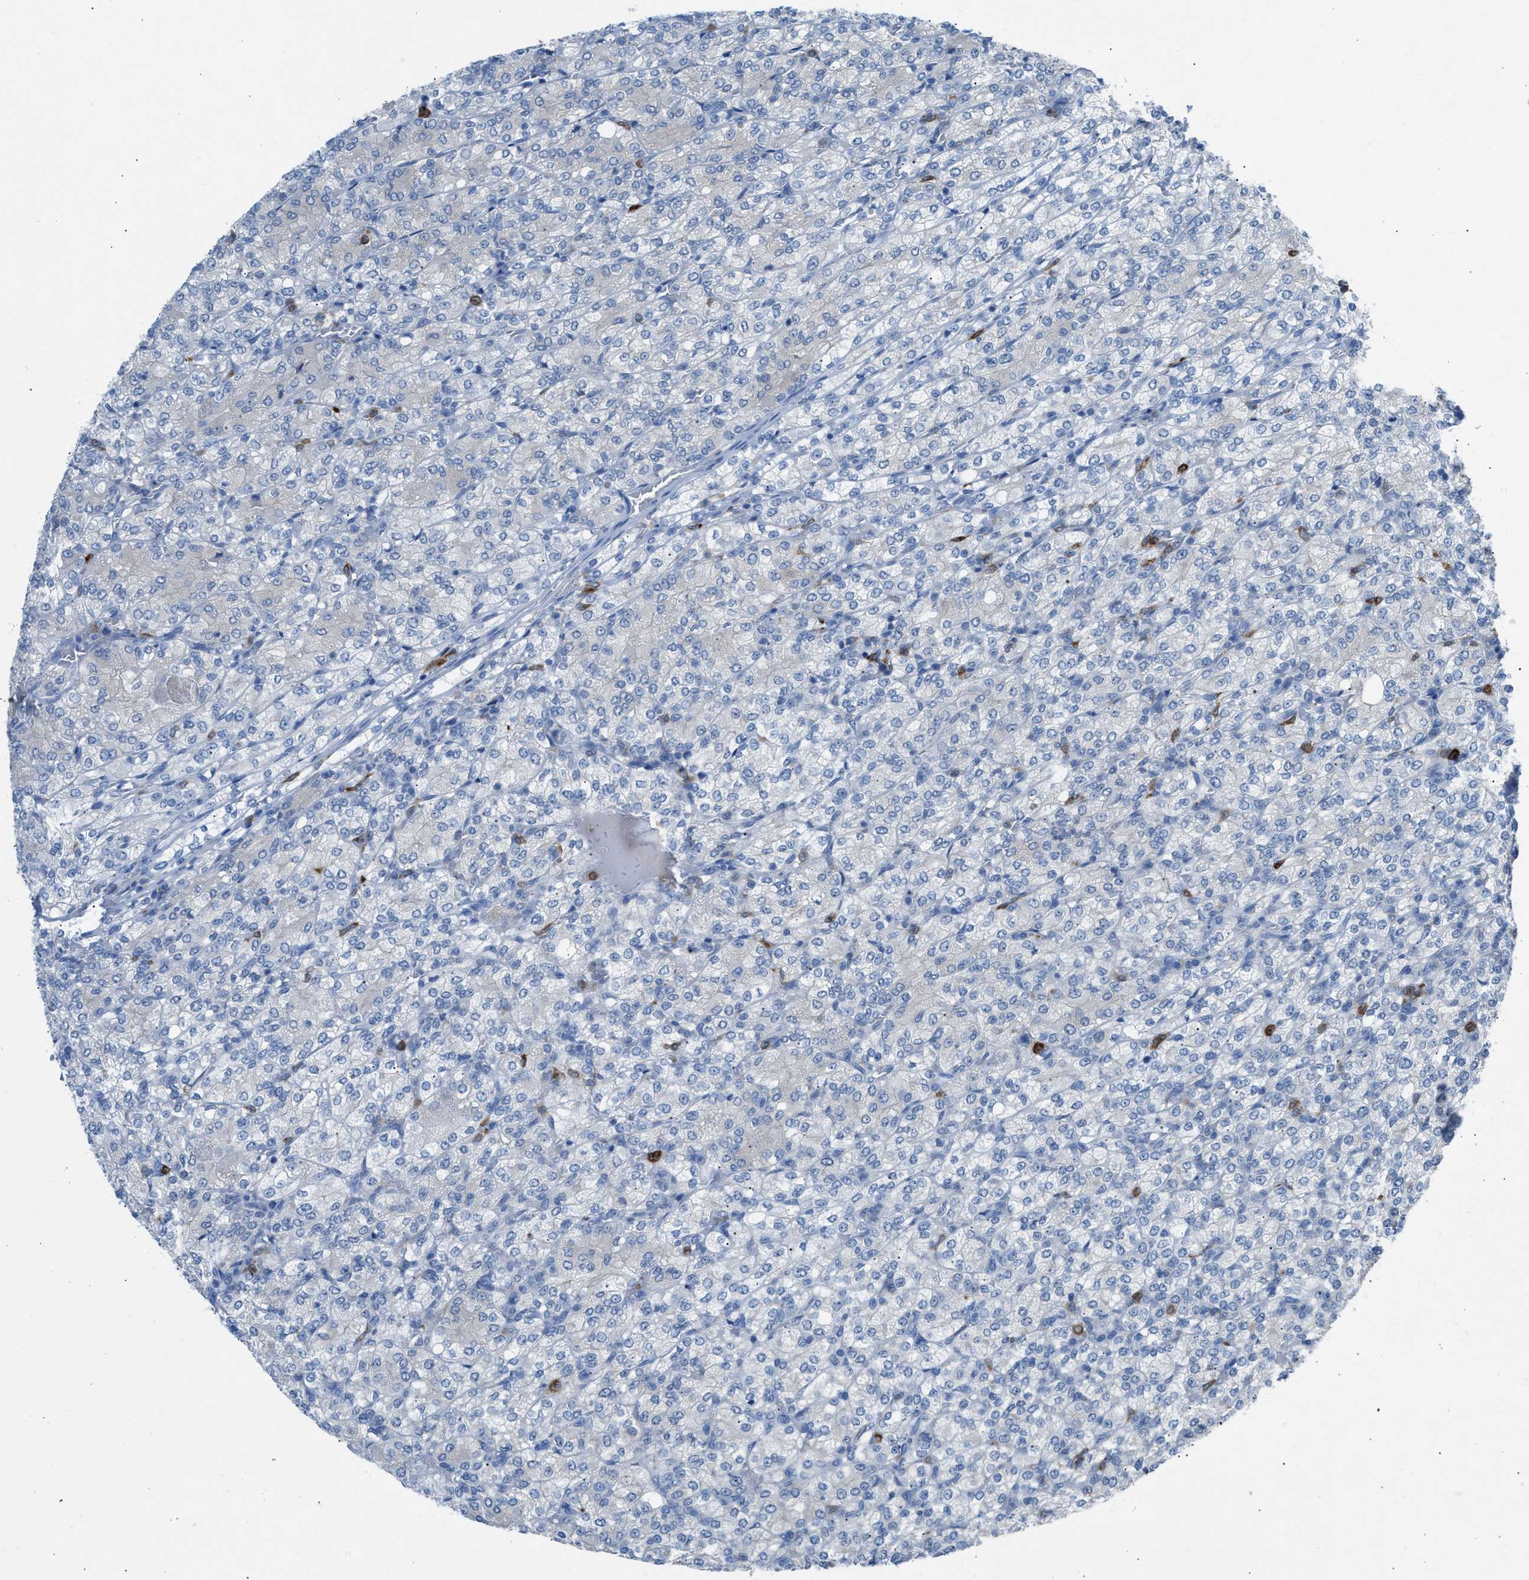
{"staining": {"intensity": "negative", "quantity": "none", "location": "none"}, "tissue": "renal cancer", "cell_type": "Tumor cells", "image_type": "cancer", "snomed": [{"axis": "morphology", "description": "Adenocarcinoma, NOS"}, {"axis": "topography", "description": "Kidney"}], "caption": "Tumor cells show no significant positivity in renal cancer.", "gene": "CLEC10A", "patient": {"sex": "male", "age": 77}}